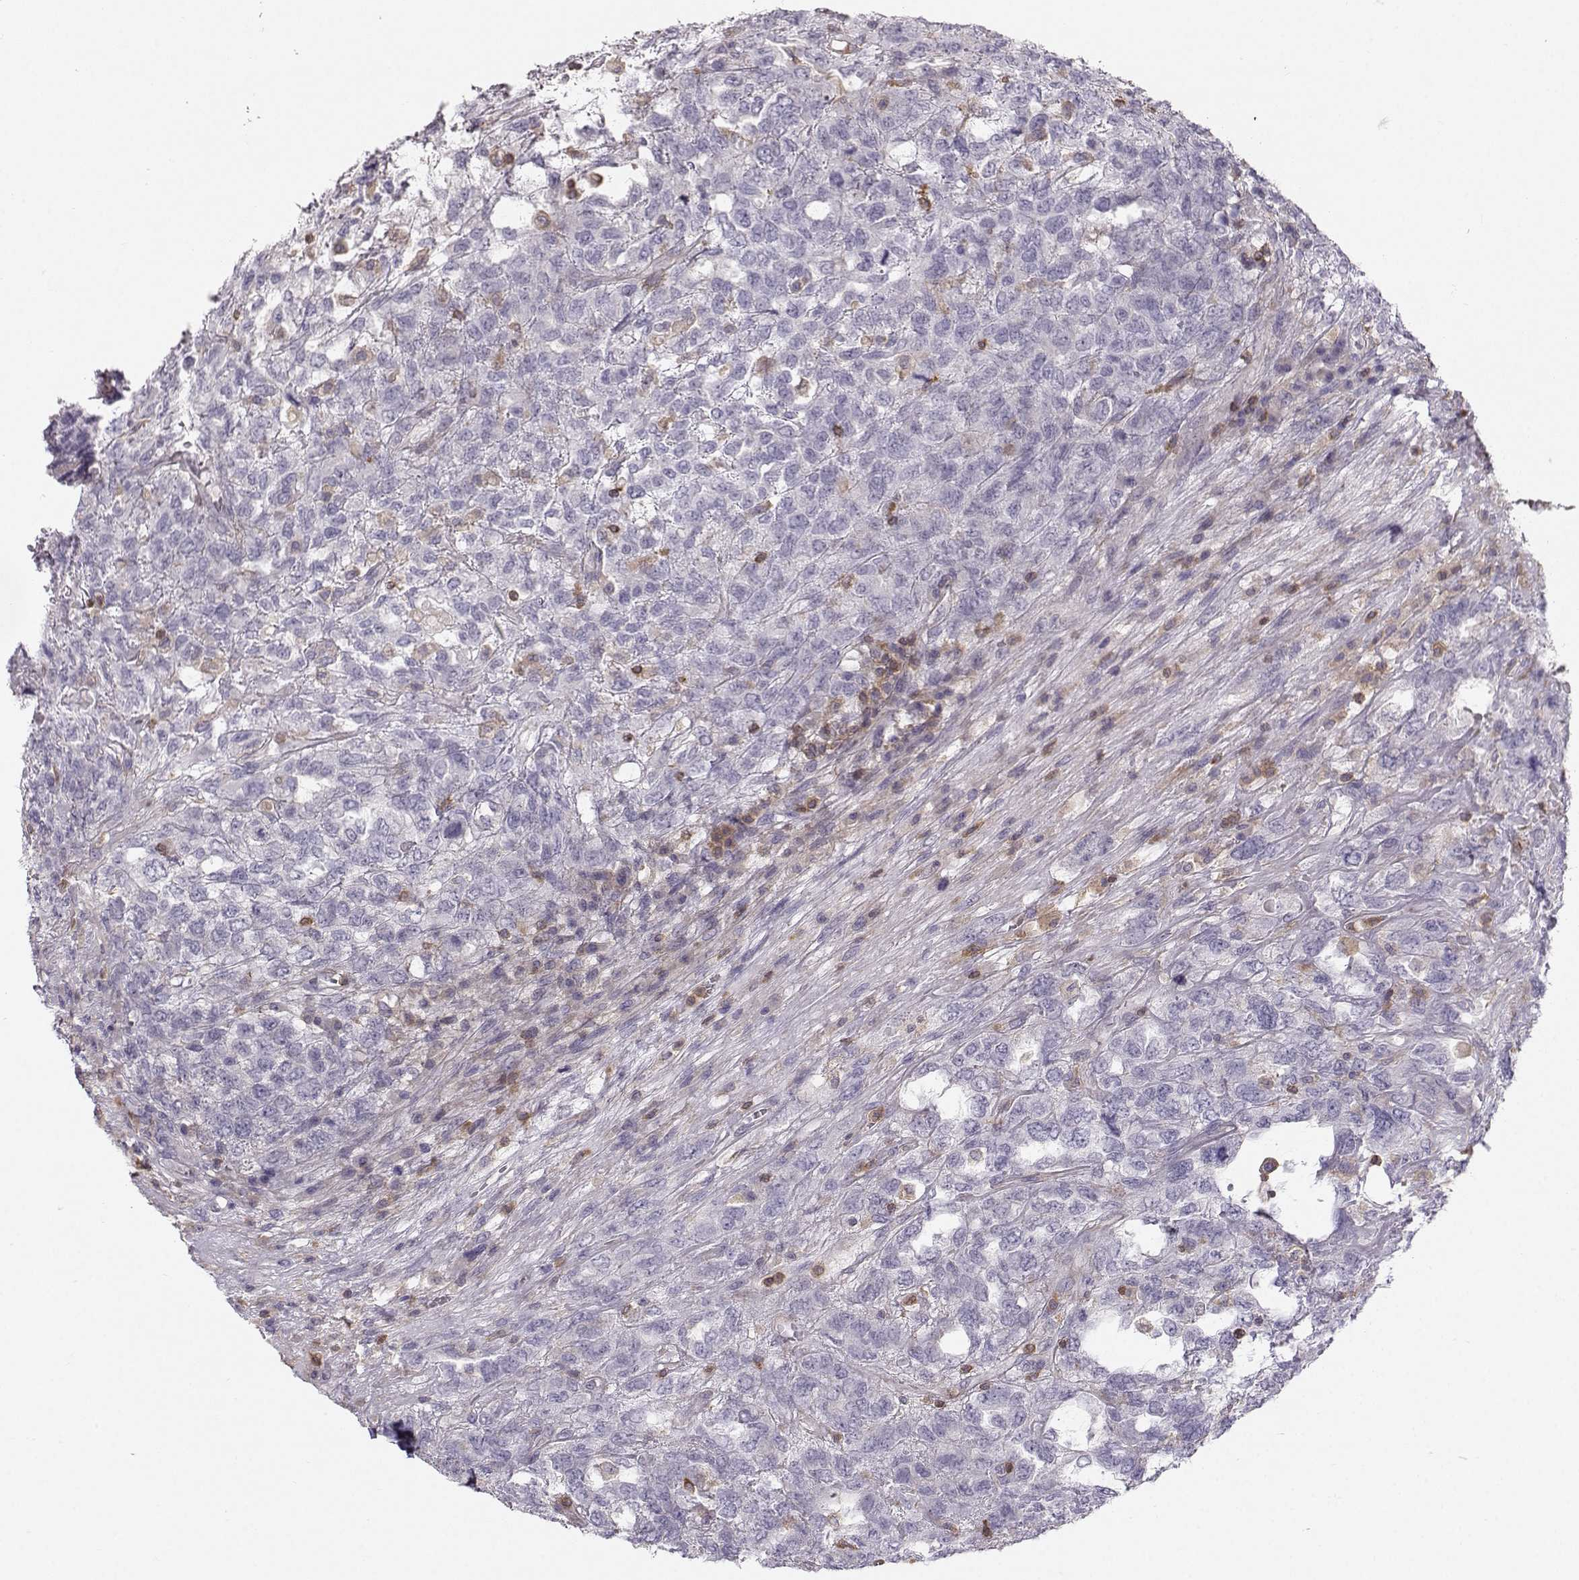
{"staining": {"intensity": "negative", "quantity": "none", "location": "none"}, "tissue": "testis cancer", "cell_type": "Tumor cells", "image_type": "cancer", "snomed": [{"axis": "morphology", "description": "Seminoma, NOS"}, {"axis": "topography", "description": "Testis"}], "caption": "IHC of human testis seminoma exhibits no staining in tumor cells.", "gene": "ZBTB32", "patient": {"sex": "male", "age": 52}}